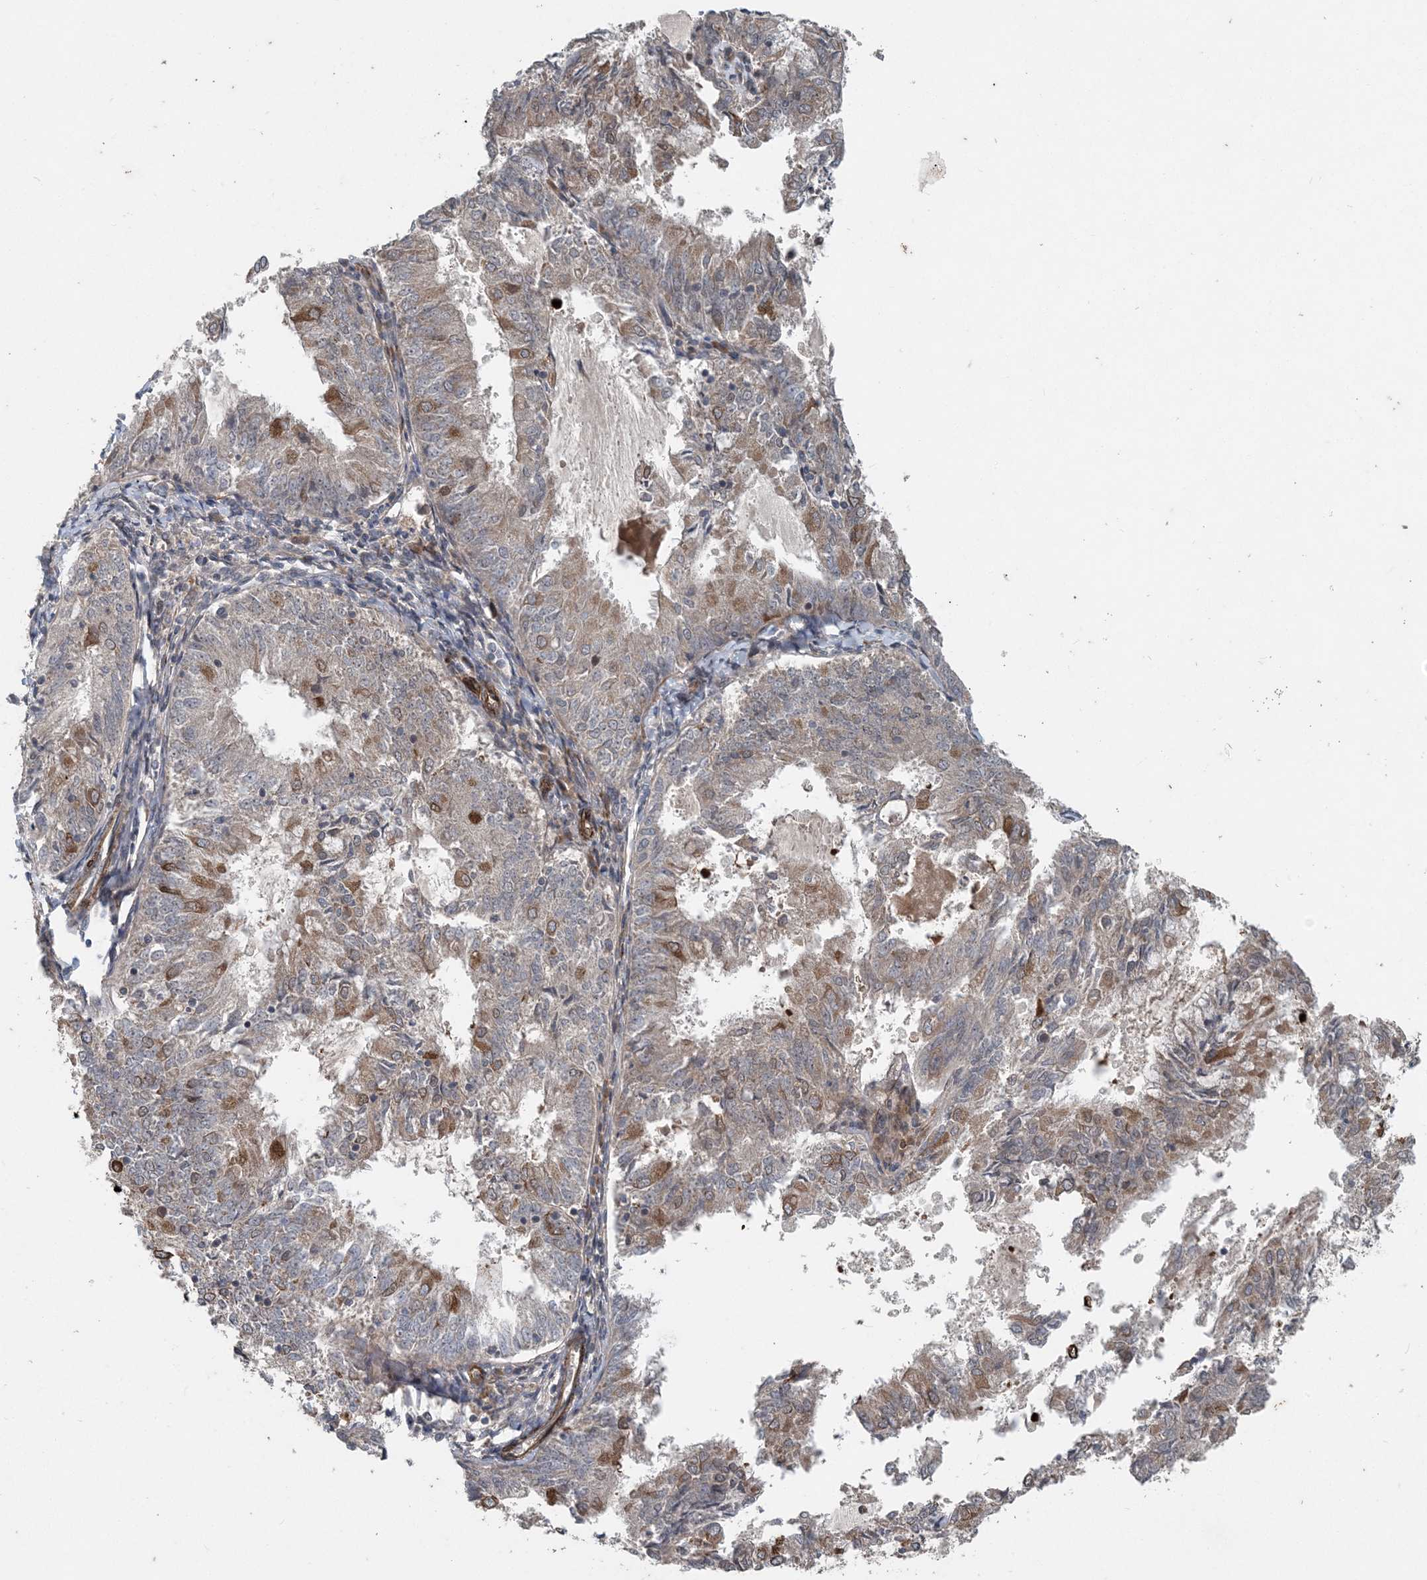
{"staining": {"intensity": "moderate", "quantity": "<25%", "location": "cytoplasmic/membranous"}, "tissue": "endometrial cancer", "cell_type": "Tumor cells", "image_type": "cancer", "snomed": [{"axis": "morphology", "description": "Adenocarcinoma, NOS"}, {"axis": "topography", "description": "Endometrium"}], "caption": "About <25% of tumor cells in endometrial cancer (adenocarcinoma) show moderate cytoplasmic/membranous protein expression as visualized by brown immunohistochemical staining.", "gene": "MYO9B", "patient": {"sex": "female", "age": 57}}